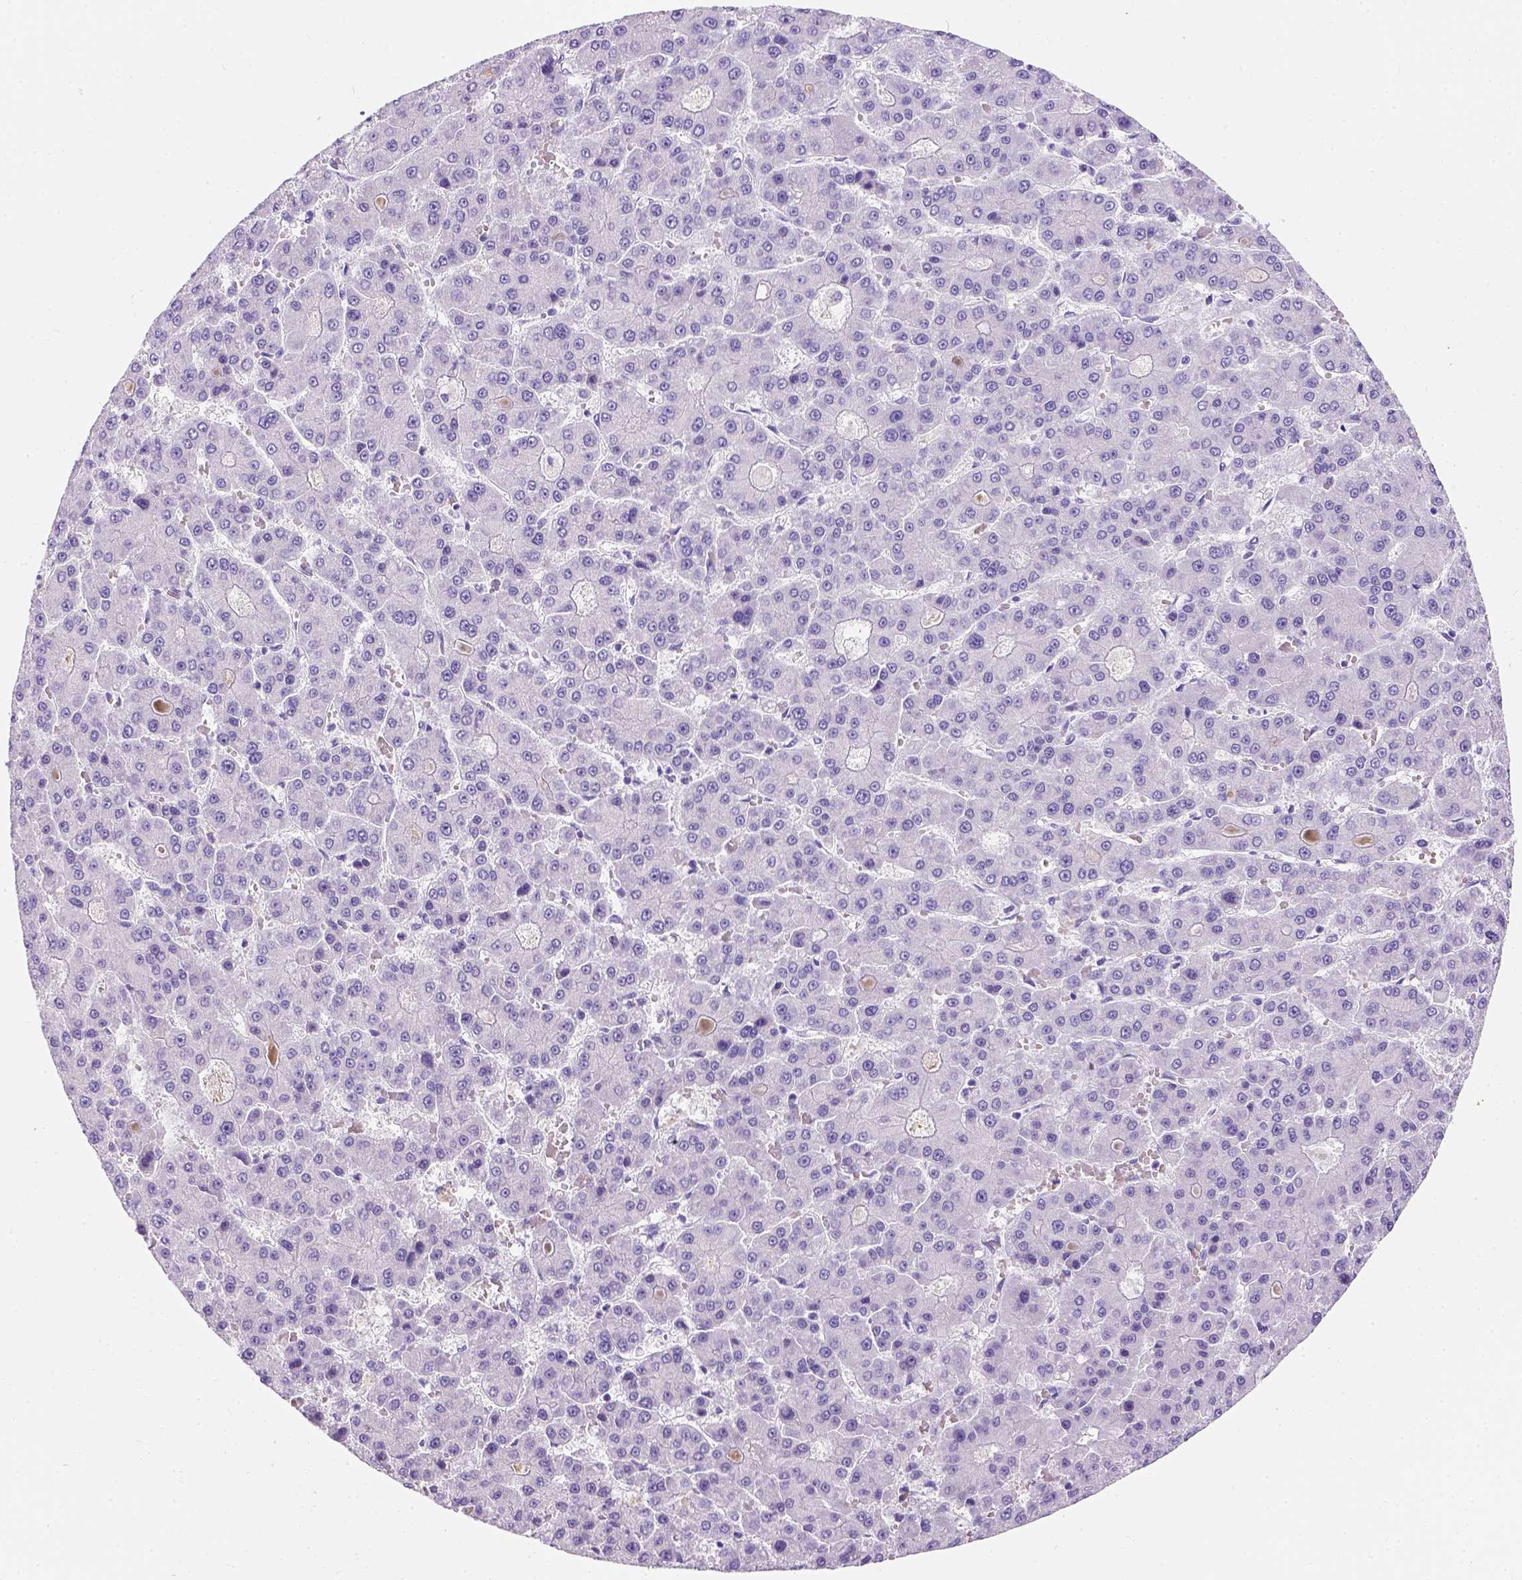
{"staining": {"intensity": "negative", "quantity": "none", "location": "none"}, "tissue": "liver cancer", "cell_type": "Tumor cells", "image_type": "cancer", "snomed": [{"axis": "morphology", "description": "Carcinoma, Hepatocellular, NOS"}, {"axis": "topography", "description": "Liver"}], "caption": "Tumor cells are negative for protein expression in human liver cancer.", "gene": "PHF7", "patient": {"sex": "male", "age": 70}}